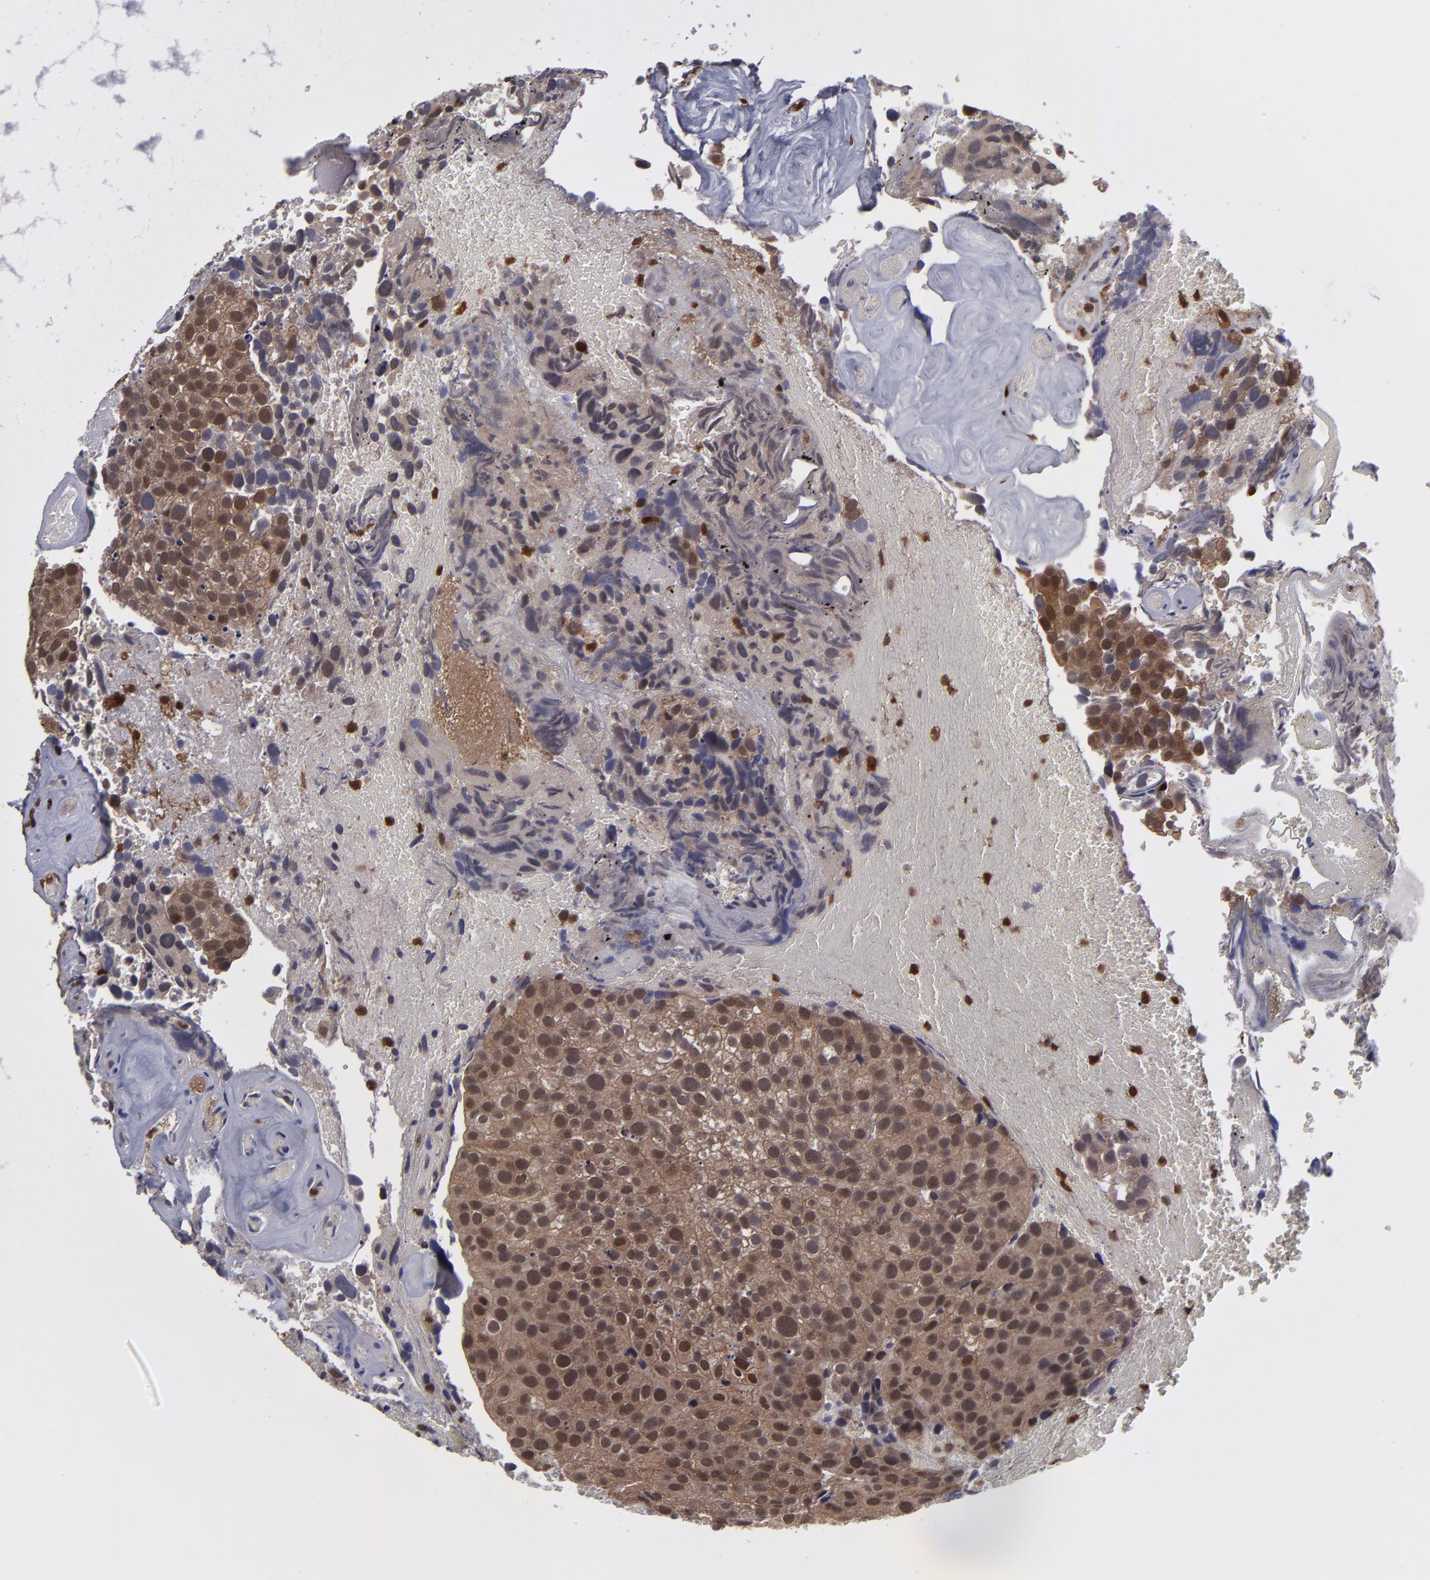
{"staining": {"intensity": "moderate", "quantity": ">75%", "location": "cytoplasmic/membranous,nuclear"}, "tissue": "urothelial cancer", "cell_type": "Tumor cells", "image_type": "cancer", "snomed": [{"axis": "morphology", "description": "Urothelial carcinoma, High grade"}, {"axis": "topography", "description": "Urinary bladder"}], "caption": "Protein staining shows moderate cytoplasmic/membranous and nuclear expression in approximately >75% of tumor cells in urothelial cancer. The protein is shown in brown color, while the nuclei are stained blue.", "gene": "GRB2", "patient": {"sex": "male", "age": 72}}